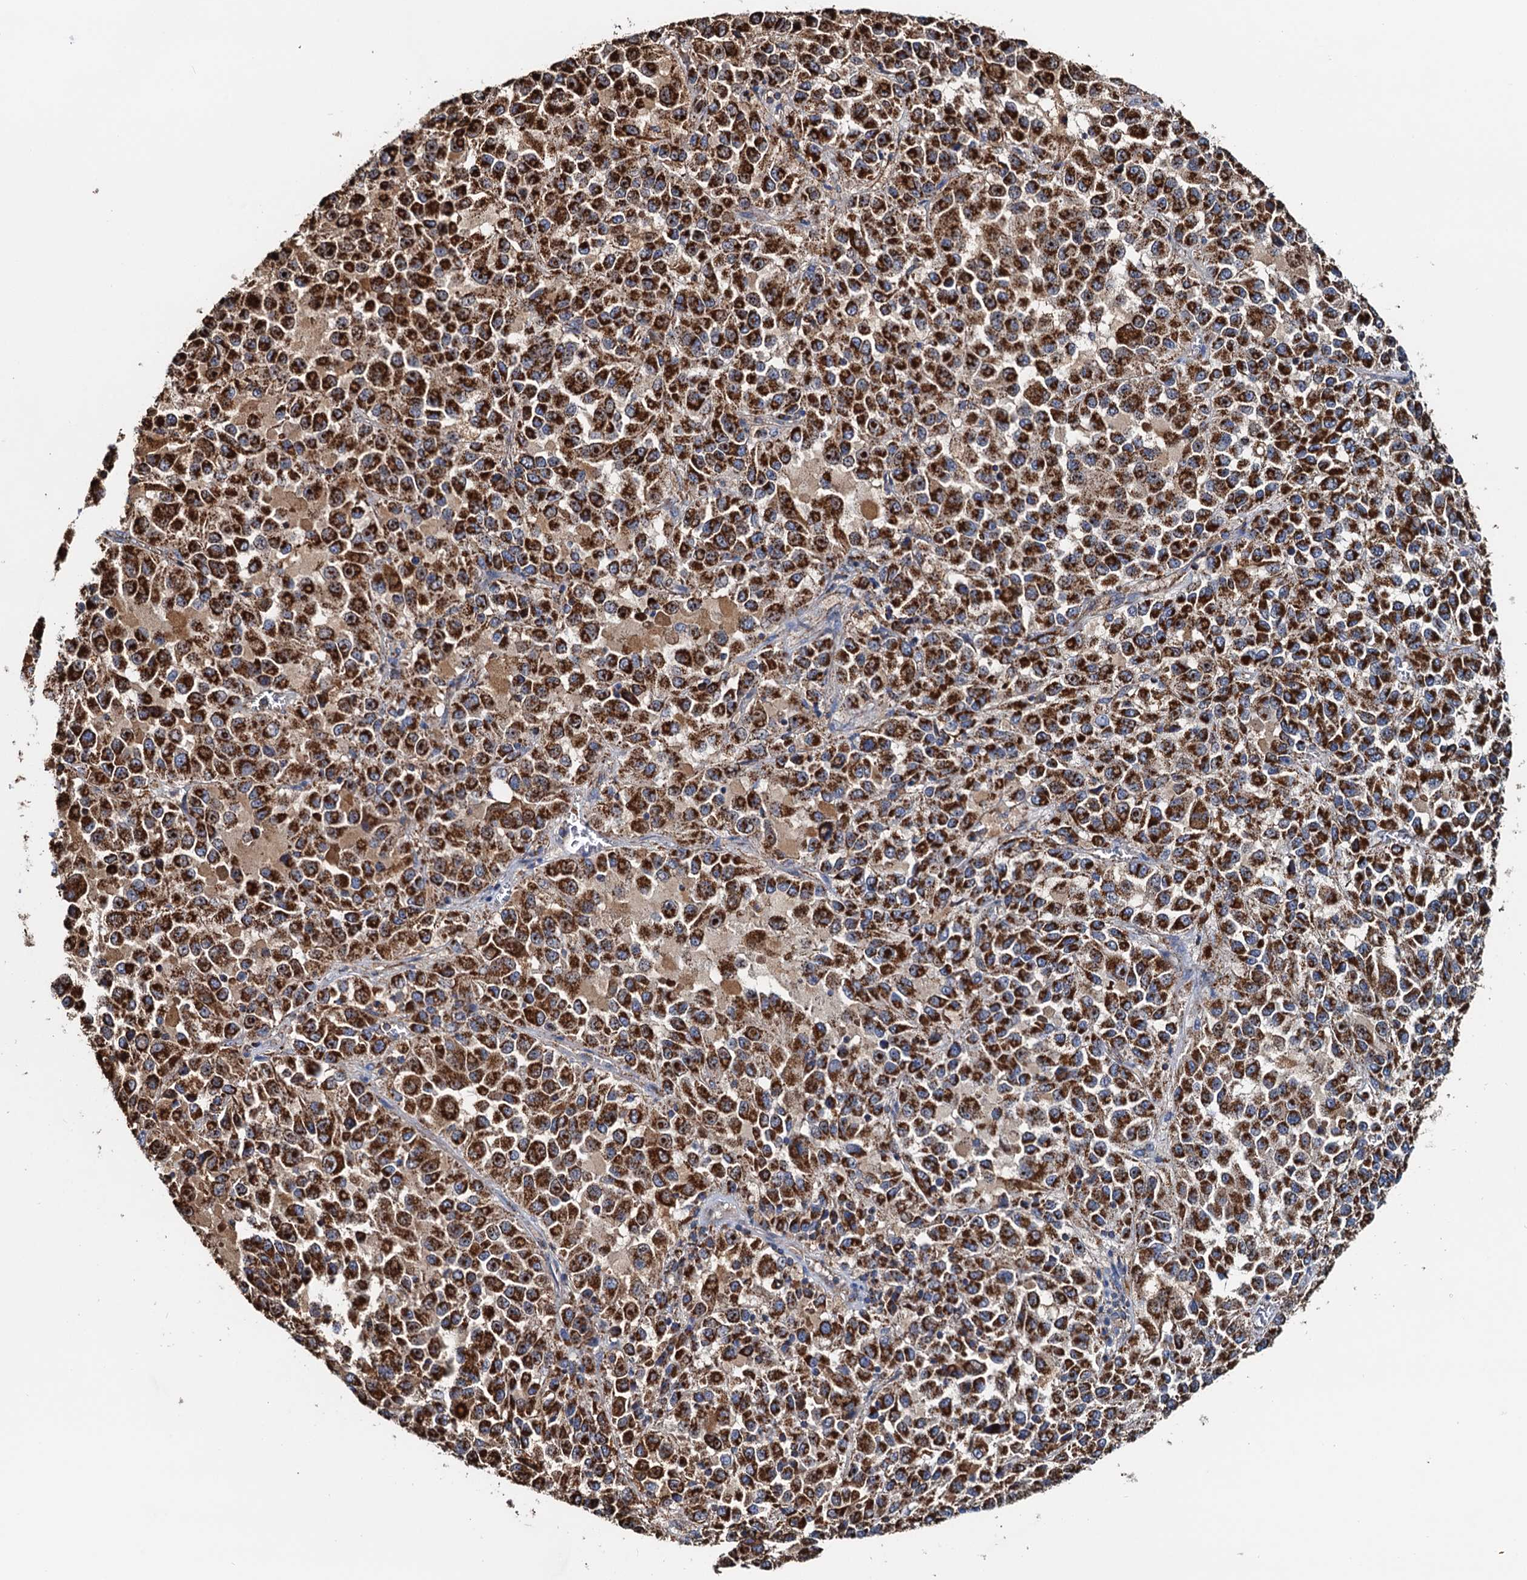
{"staining": {"intensity": "strong", "quantity": ">75%", "location": "cytoplasmic/membranous"}, "tissue": "melanoma", "cell_type": "Tumor cells", "image_type": "cancer", "snomed": [{"axis": "morphology", "description": "Malignant melanoma, Metastatic site"}, {"axis": "topography", "description": "Lung"}], "caption": "This photomicrograph reveals immunohistochemistry staining of malignant melanoma (metastatic site), with high strong cytoplasmic/membranous expression in about >75% of tumor cells.", "gene": "AAGAB", "patient": {"sex": "male", "age": 64}}